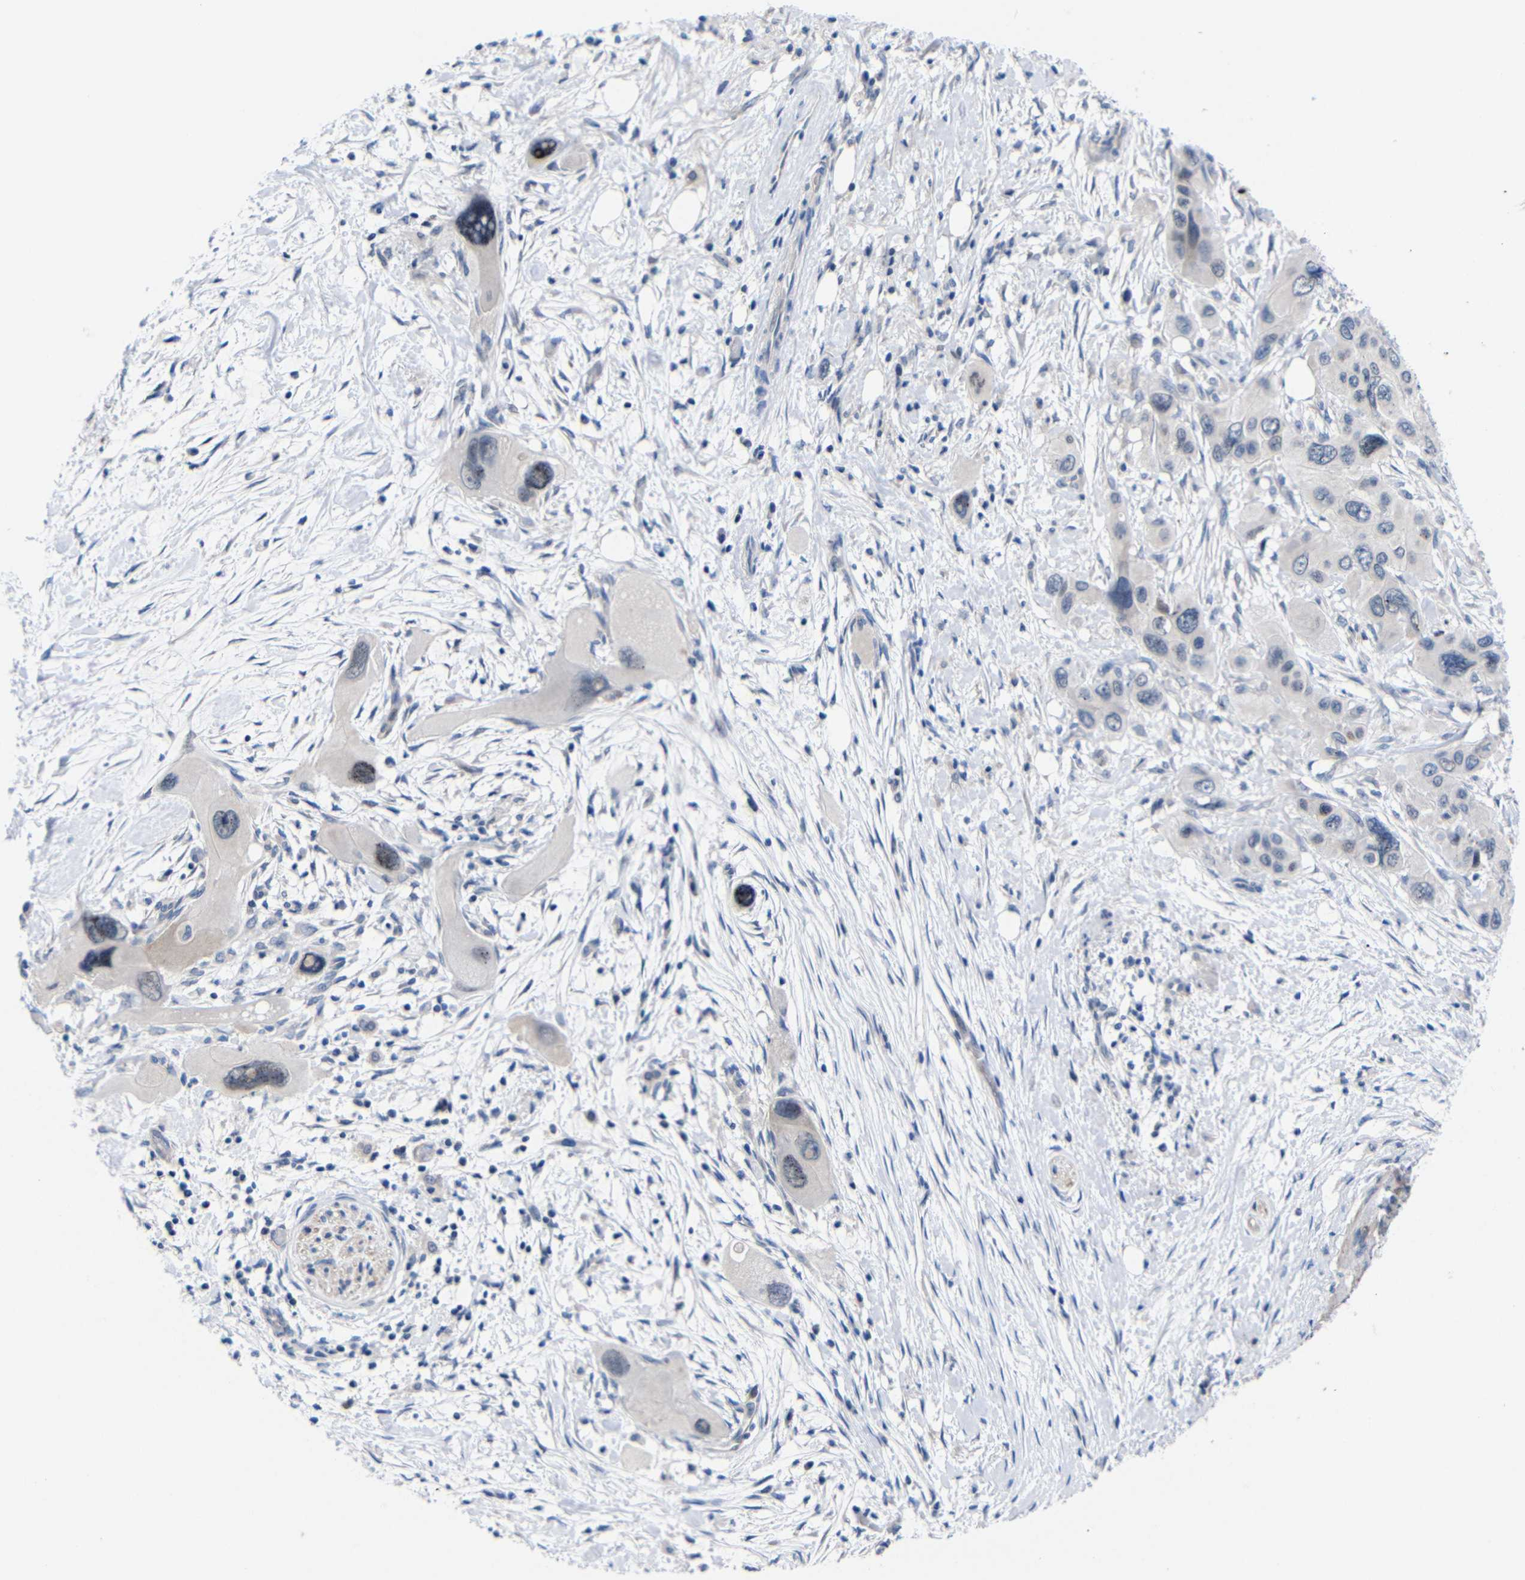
{"staining": {"intensity": "moderate", "quantity": "<25%", "location": "nuclear"}, "tissue": "pancreatic cancer", "cell_type": "Tumor cells", "image_type": "cancer", "snomed": [{"axis": "morphology", "description": "Adenocarcinoma, NOS"}, {"axis": "topography", "description": "Pancreas"}], "caption": "Pancreatic cancer (adenocarcinoma) stained with a brown dye demonstrates moderate nuclear positive staining in about <25% of tumor cells.", "gene": "CMTM1", "patient": {"sex": "male", "age": 73}}